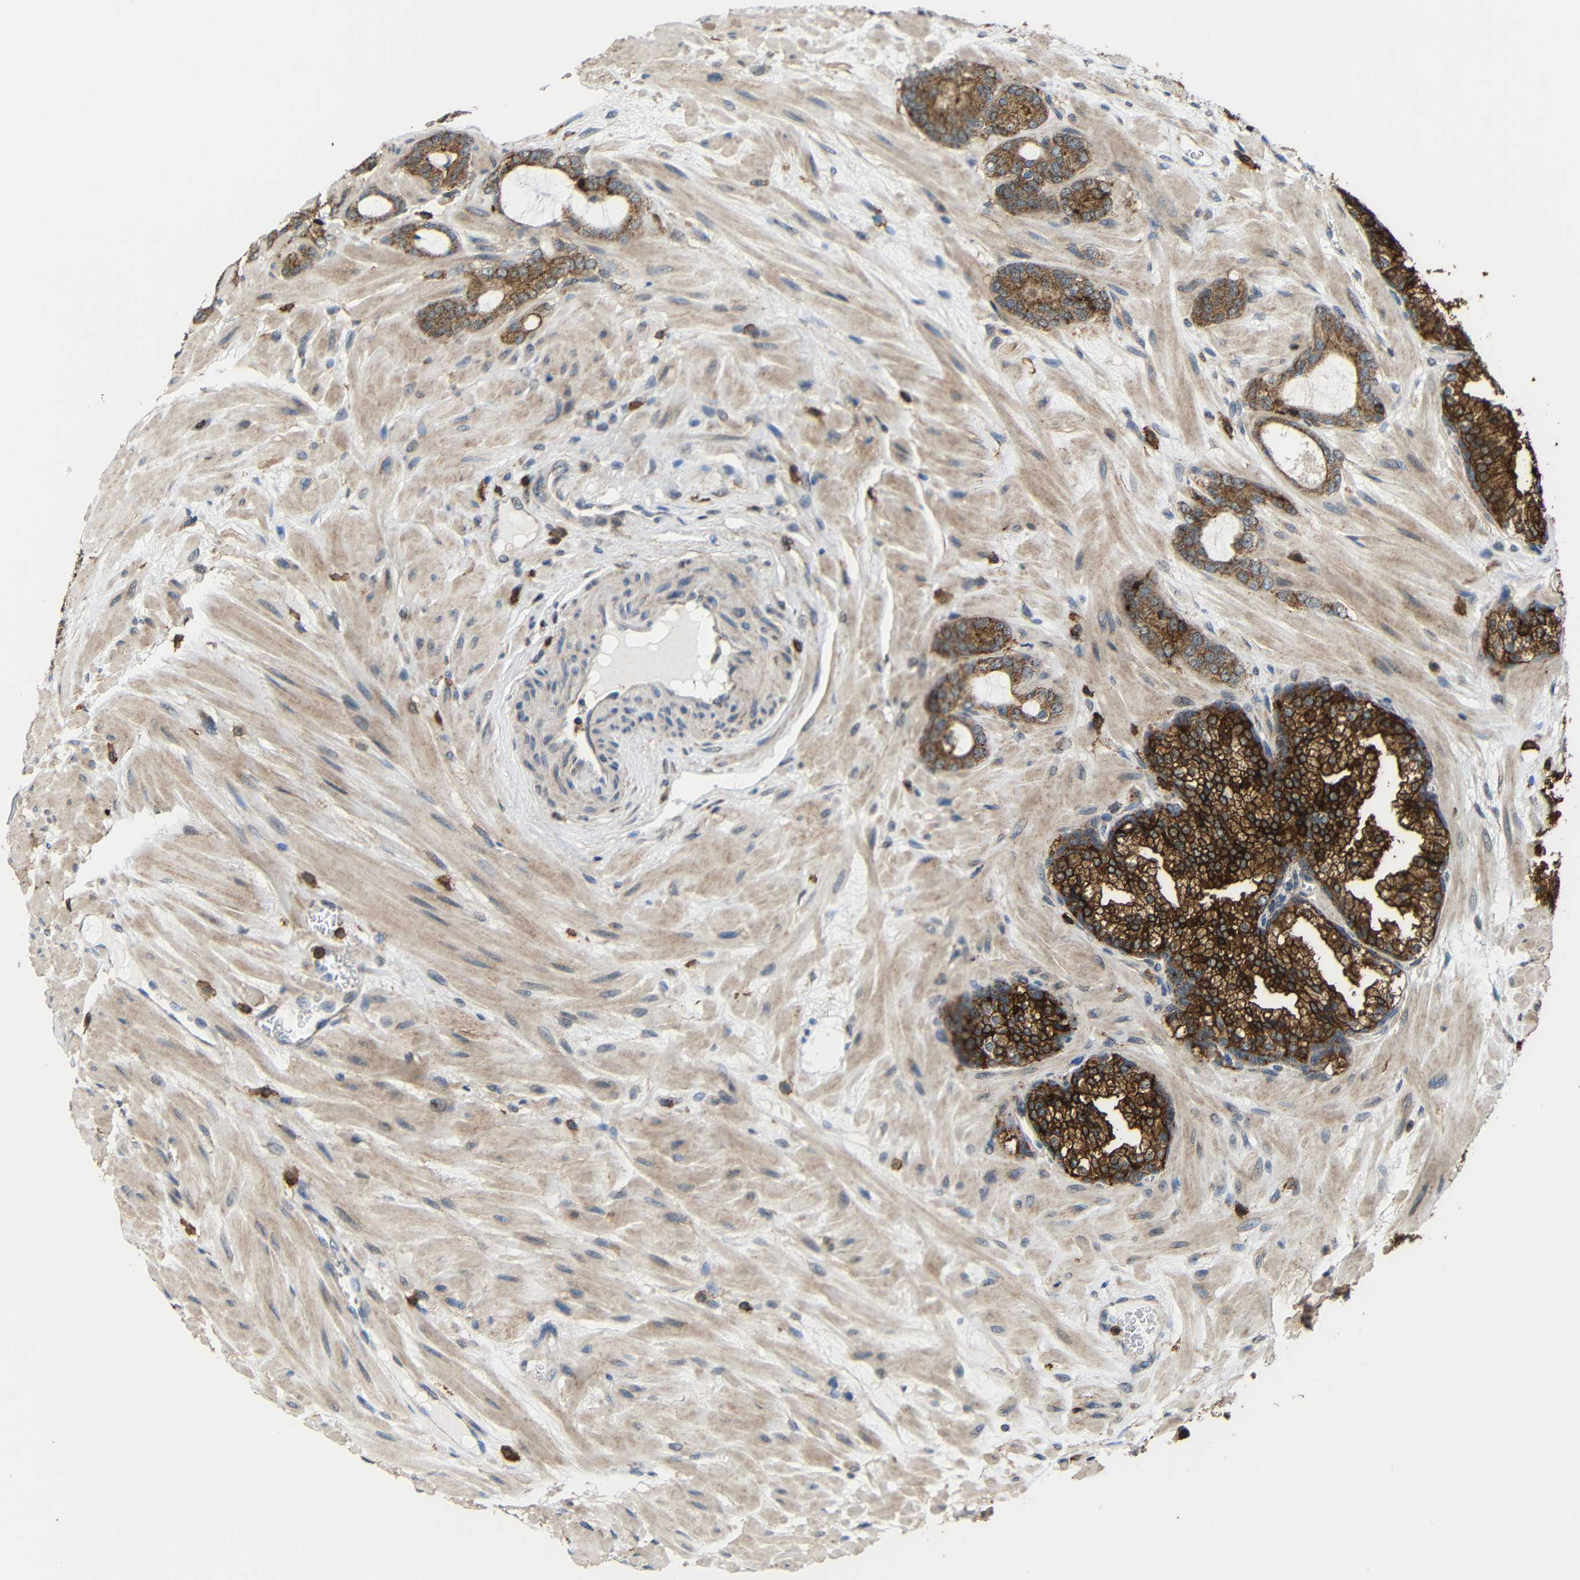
{"staining": {"intensity": "moderate", "quantity": ">75%", "location": "cytoplasmic/membranous"}, "tissue": "prostate cancer", "cell_type": "Tumor cells", "image_type": "cancer", "snomed": [{"axis": "morphology", "description": "Adenocarcinoma, Low grade"}, {"axis": "topography", "description": "Prostate"}], "caption": "The micrograph displays staining of prostate cancer, revealing moderate cytoplasmic/membranous protein expression (brown color) within tumor cells. Immunohistochemistry (ihc) stains the protein of interest in brown and the nuclei are stained blue.", "gene": "C1GALT1", "patient": {"sex": "male", "age": 63}}